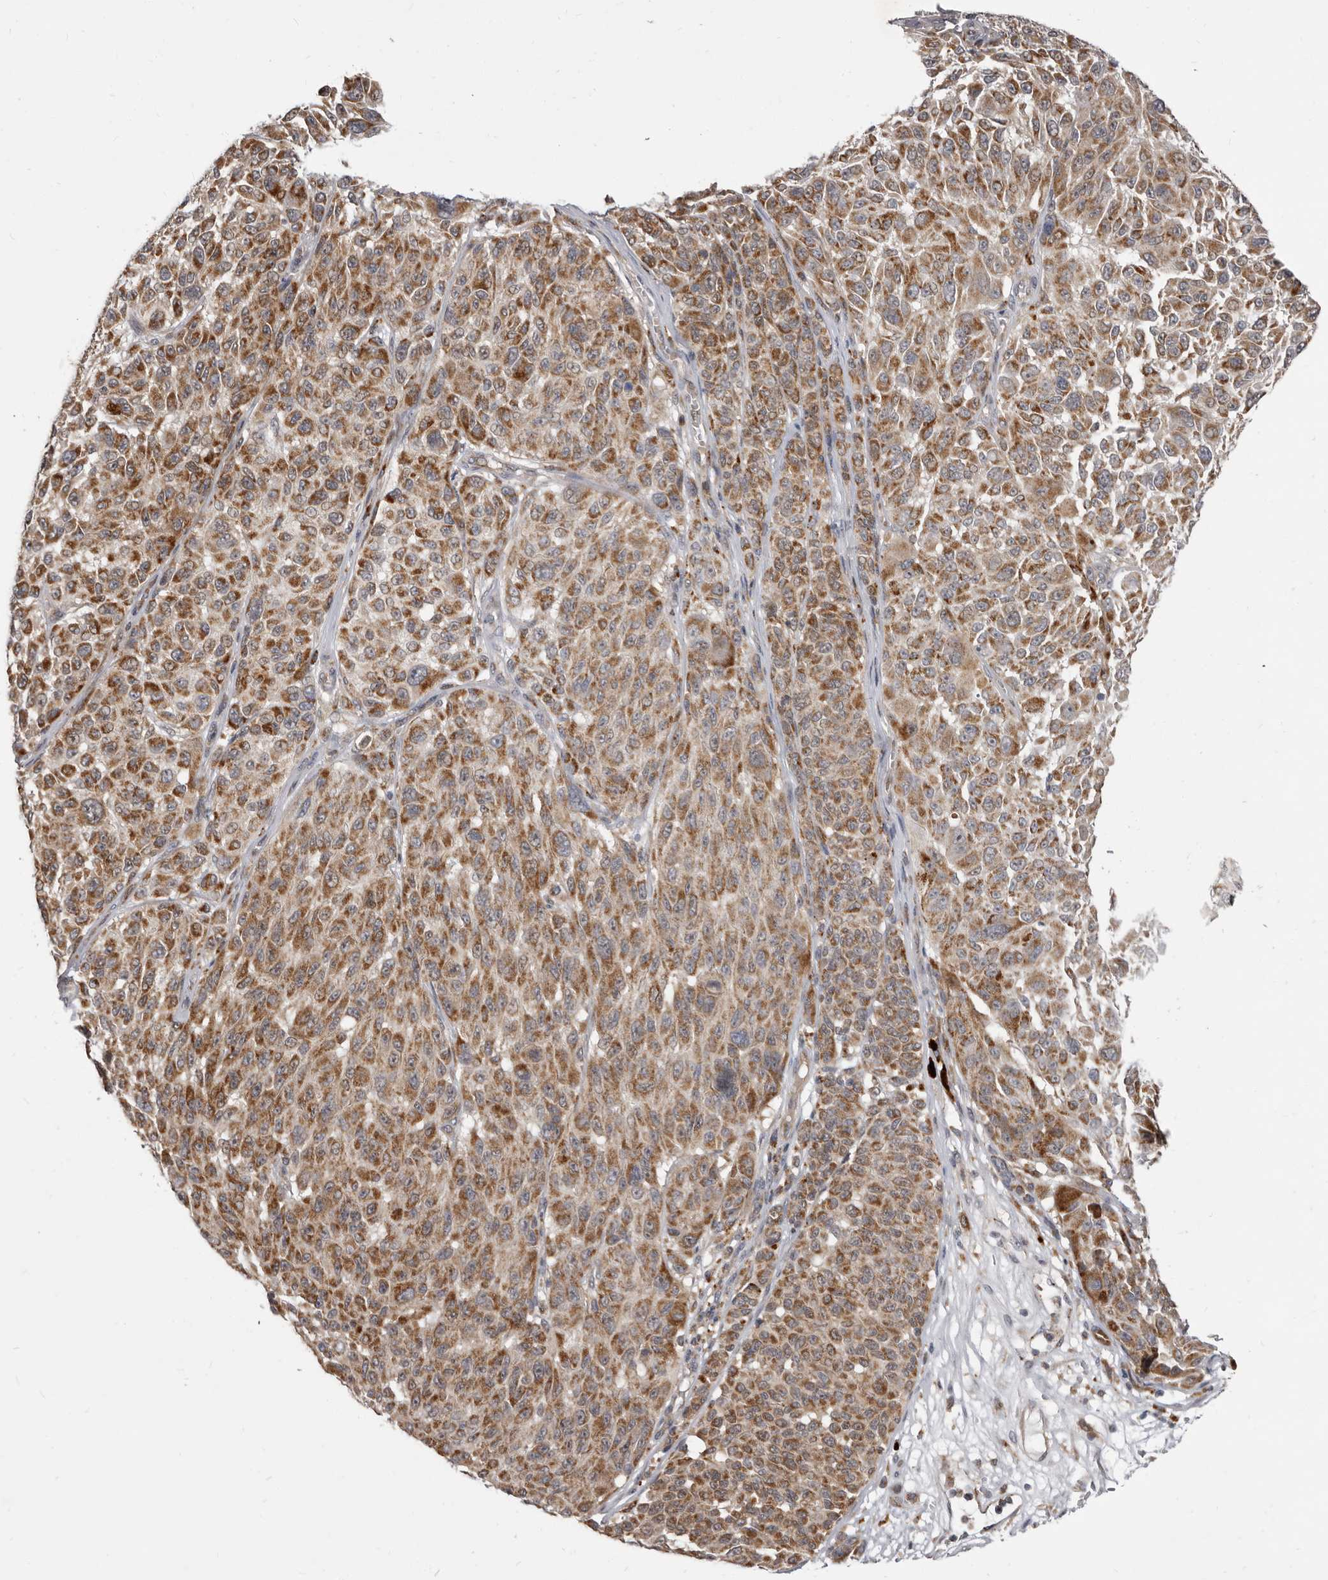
{"staining": {"intensity": "moderate", "quantity": ">75%", "location": "cytoplasmic/membranous"}, "tissue": "melanoma", "cell_type": "Tumor cells", "image_type": "cancer", "snomed": [{"axis": "morphology", "description": "Malignant melanoma, NOS"}, {"axis": "topography", "description": "Skin"}], "caption": "Protein analysis of melanoma tissue shows moderate cytoplasmic/membranous expression in approximately >75% of tumor cells.", "gene": "SMC4", "patient": {"sex": "male", "age": 83}}